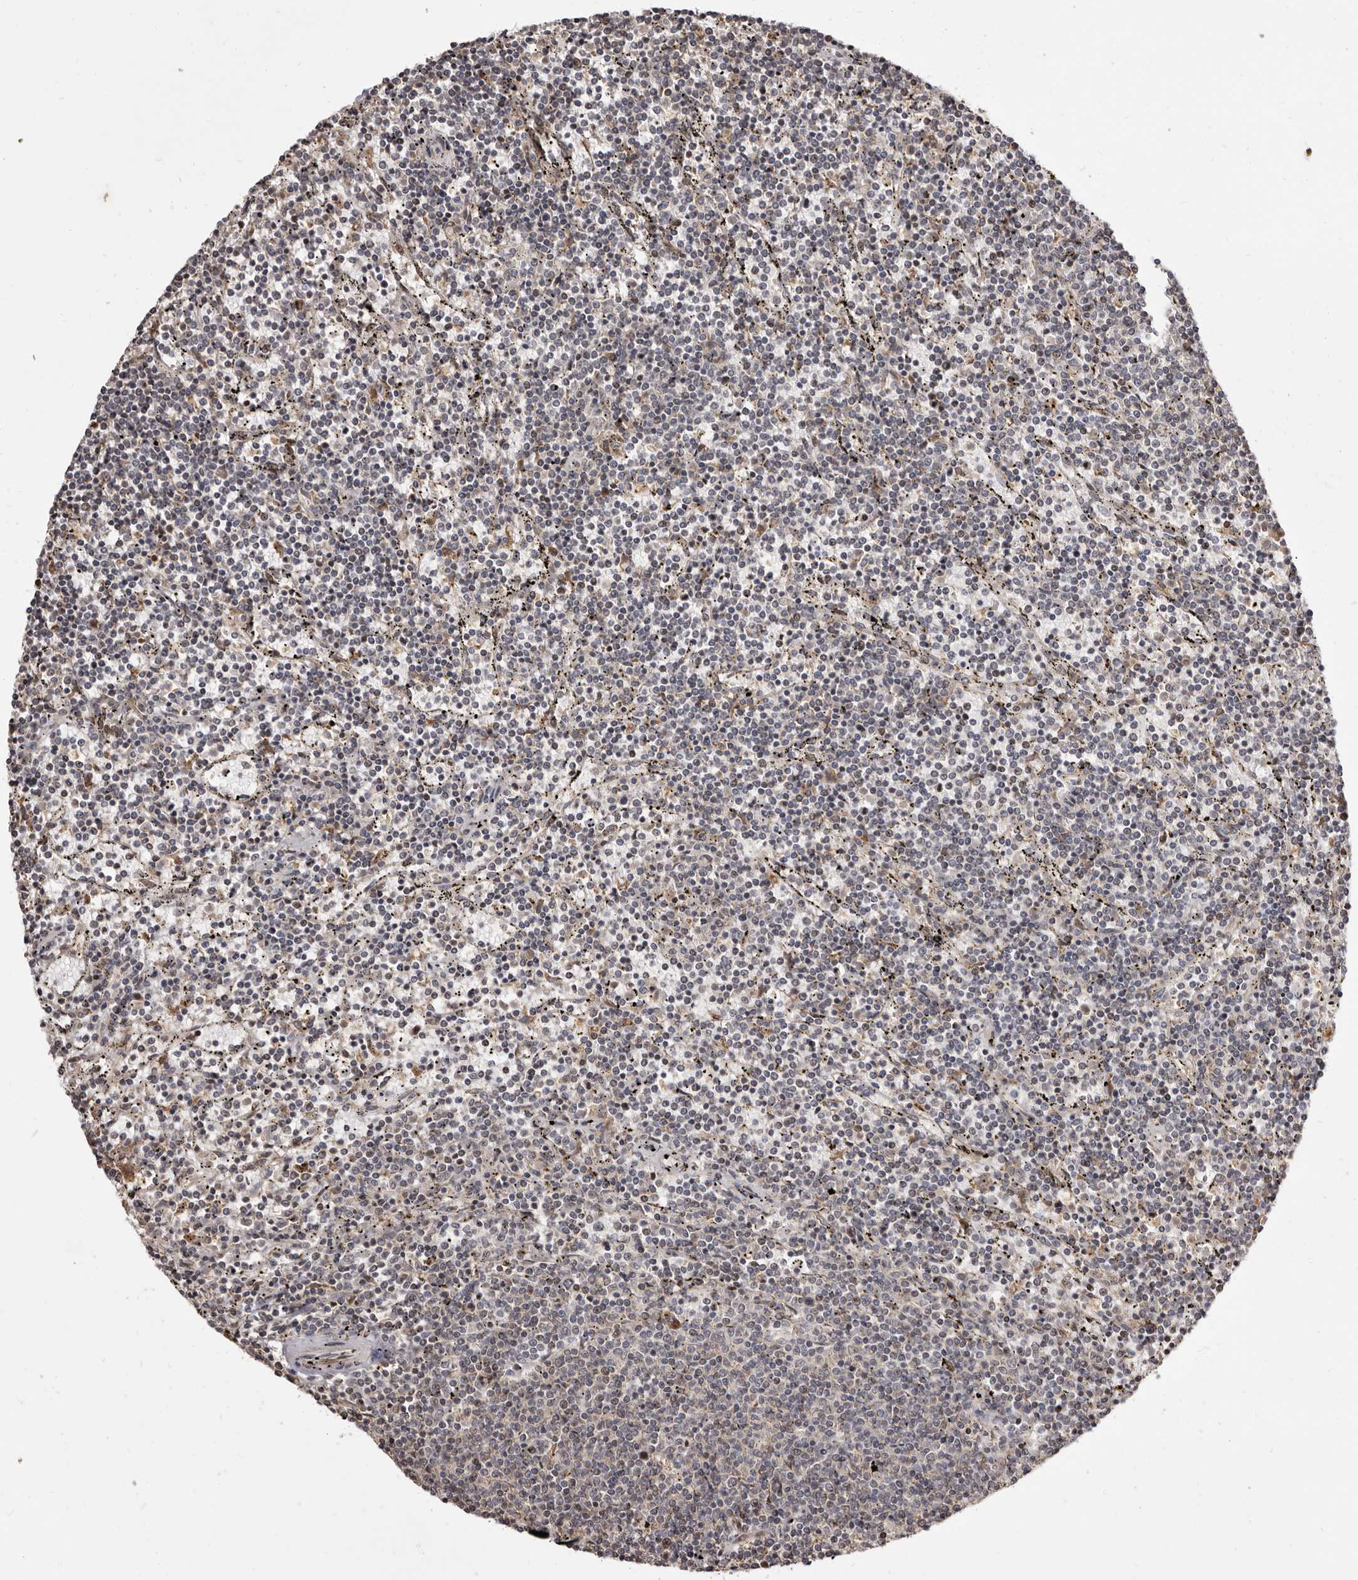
{"staining": {"intensity": "negative", "quantity": "none", "location": "none"}, "tissue": "lymphoma", "cell_type": "Tumor cells", "image_type": "cancer", "snomed": [{"axis": "morphology", "description": "Malignant lymphoma, non-Hodgkin's type, Low grade"}, {"axis": "topography", "description": "Spleen"}], "caption": "DAB immunohistochemical staining of lymphoma reveals no significant positivity in tumor cells.", "gene": "ZNF326", "patient": {"sex": "female", "age": 50}}